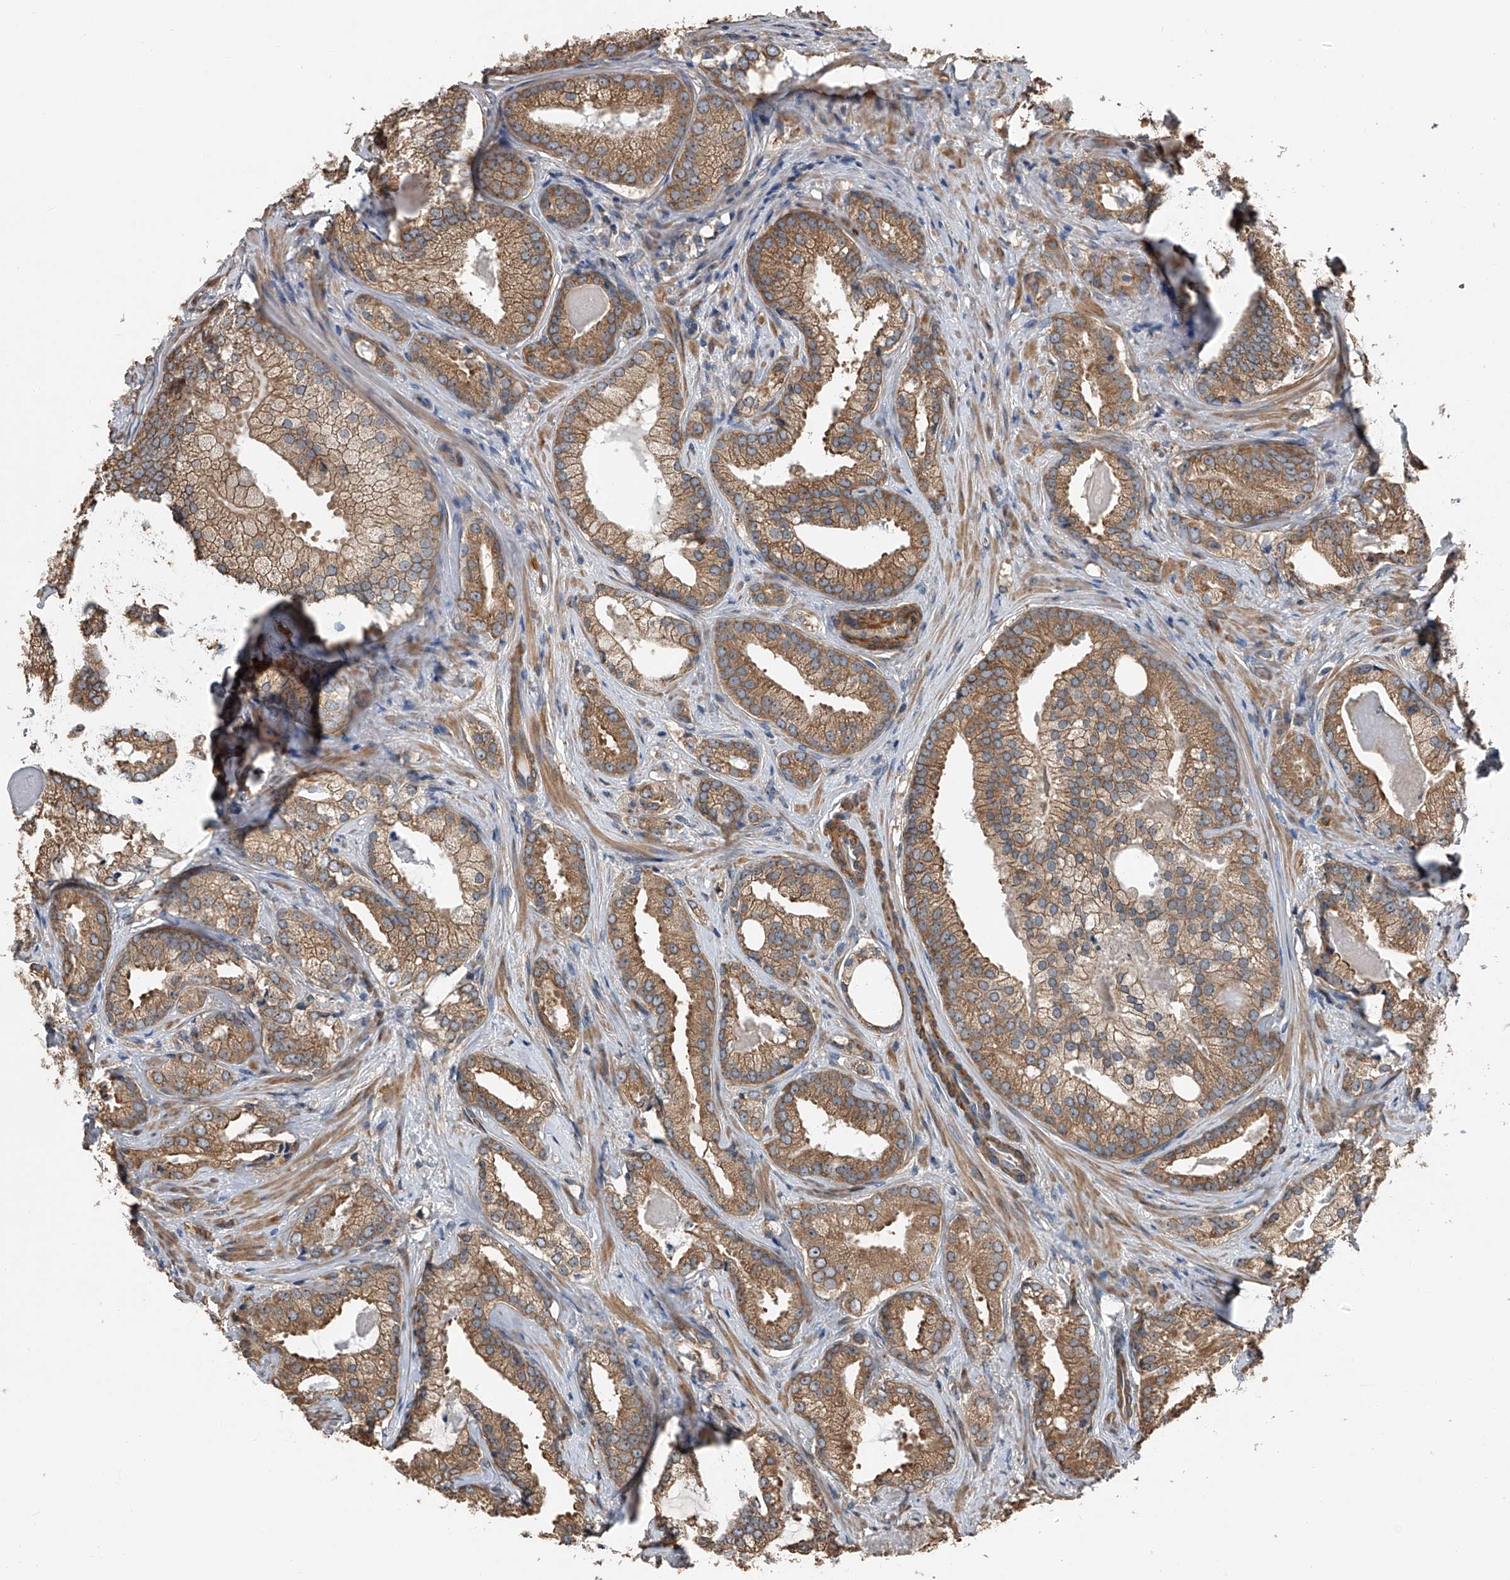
{"staining": {"intensity": "moderate", "quantity": ">75%", "location": "cytoplasmic/membranous"}, "tissue": "prostate cancer", "cell_type": "Tumor cells", "image_type": "cancer", "snomed": [{"axis": "morphology", "description": "Normal morphology"}, {"axis": "morphology", "description": "Adenocarcinoma, Low grade"}, {"axis": "topography", "description": "Prostate"}], "caption": "The image shows staining of adenocarcinoma (low-grade) (prostate), revealing moderate cytoplasmic/membranous protein positivity (brown color) within tumor cells.", "gene": "KCNJ2", "patient": {"sex": "male", "age": 72}}